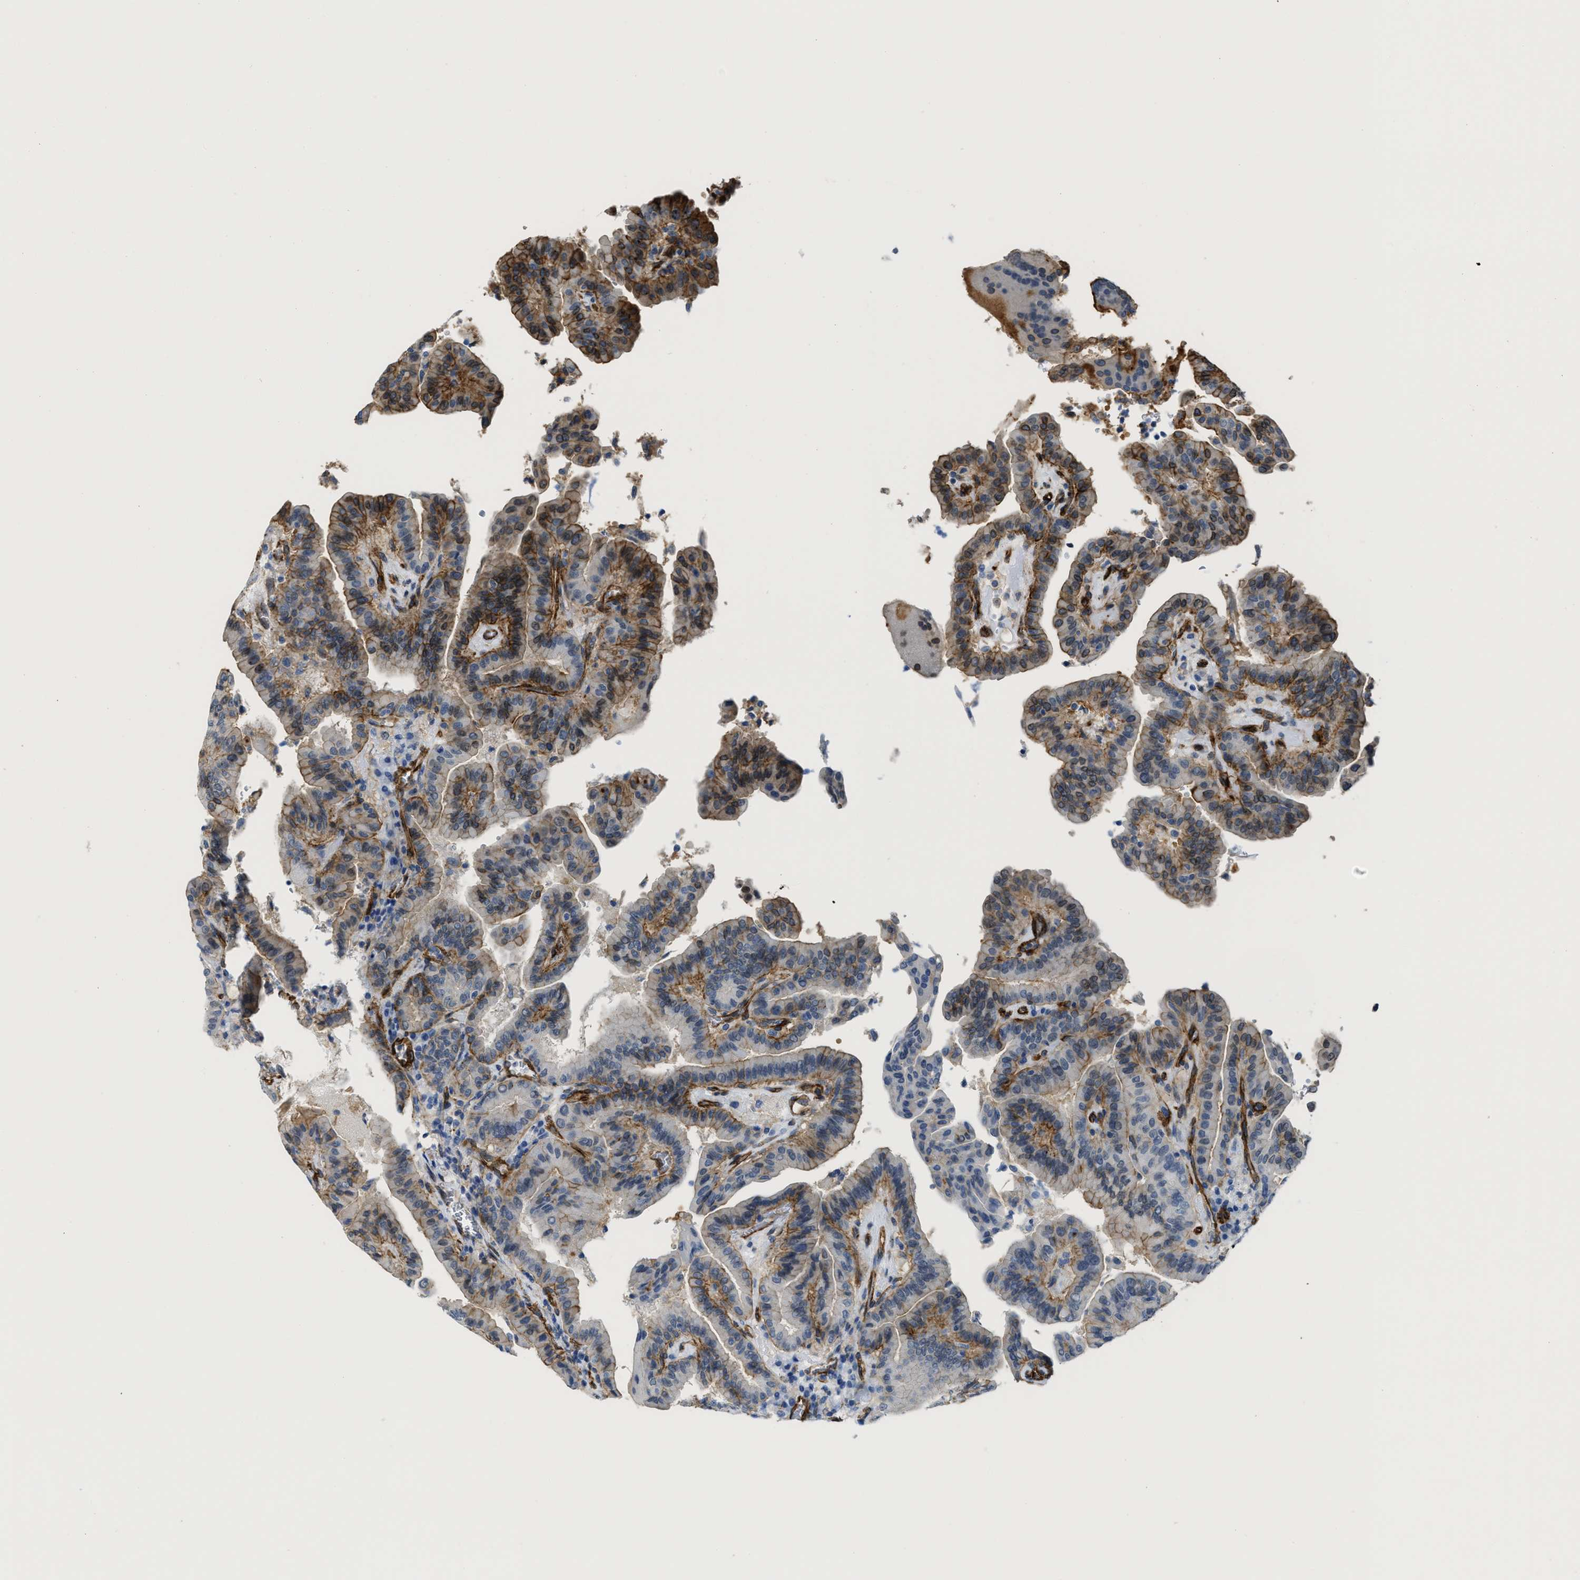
{"staining": {"intensity": "moderate", "quantity": "25%-75%", "location": "cytoplasmic/membranous,nuclear"}, "tissue": "thyroid cancer", "cell_type": "Tumor cells", "image_type": "cancer", "snomed": [{"axis": "morphology", "description": "Papillary adenocarcinoma, NOS"}, {"axis": "topography", "description": "Thyroid gland"}], "caption": "Thyroid cancer (papillary adenocarcinoma) stained with DAB IHC reveals medium levels of moderate cytoplasmic/membranous and nuclear expression in approximately 25%-75% of tumor cells.", "gene": "NAB1", "patient": {"sex": "male", "age": 33}}